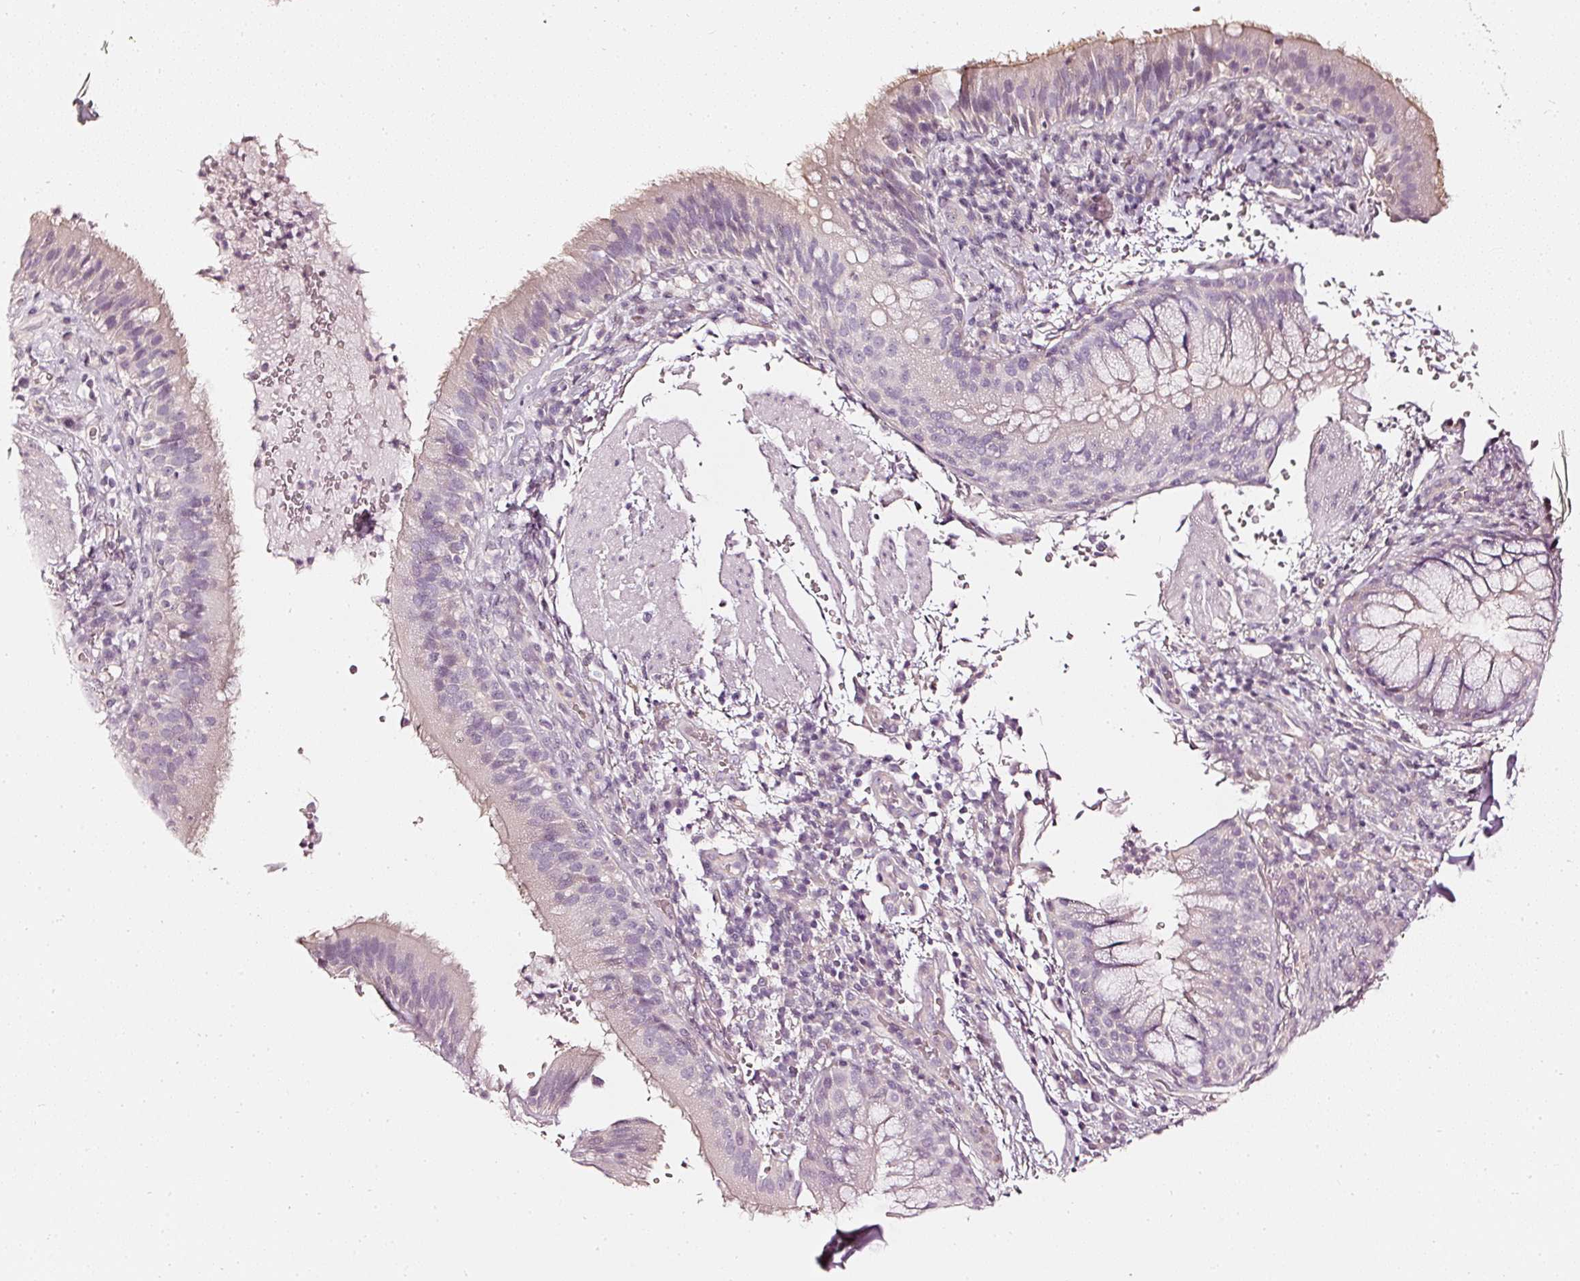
{"staining": {"intensity": "moderate", "quantity": "<25%", "location": "cytoplasmic/membranous"}, "tissue": "bronchus", "cell_type": "Respiratory epithelial cells", "image_type": "normal", "snomed": [{"axis": "morphology", "description": "Normal tissue, NOS"}, {"axis": "topography", "description": "Cartilage tissue"}, {"axis": "topography", "description": "Bronchus"}], "caption": "Bronchus stained for a protein displays moderate cytoplasmic/membranous positivity in respiratory epithelial cells. (DAB (3,3'-diaminobenzidine) IHC with brightfield microscopy, high magnification).", "gene": "CNP", "patient": {"sex": "male", "age": 56}}